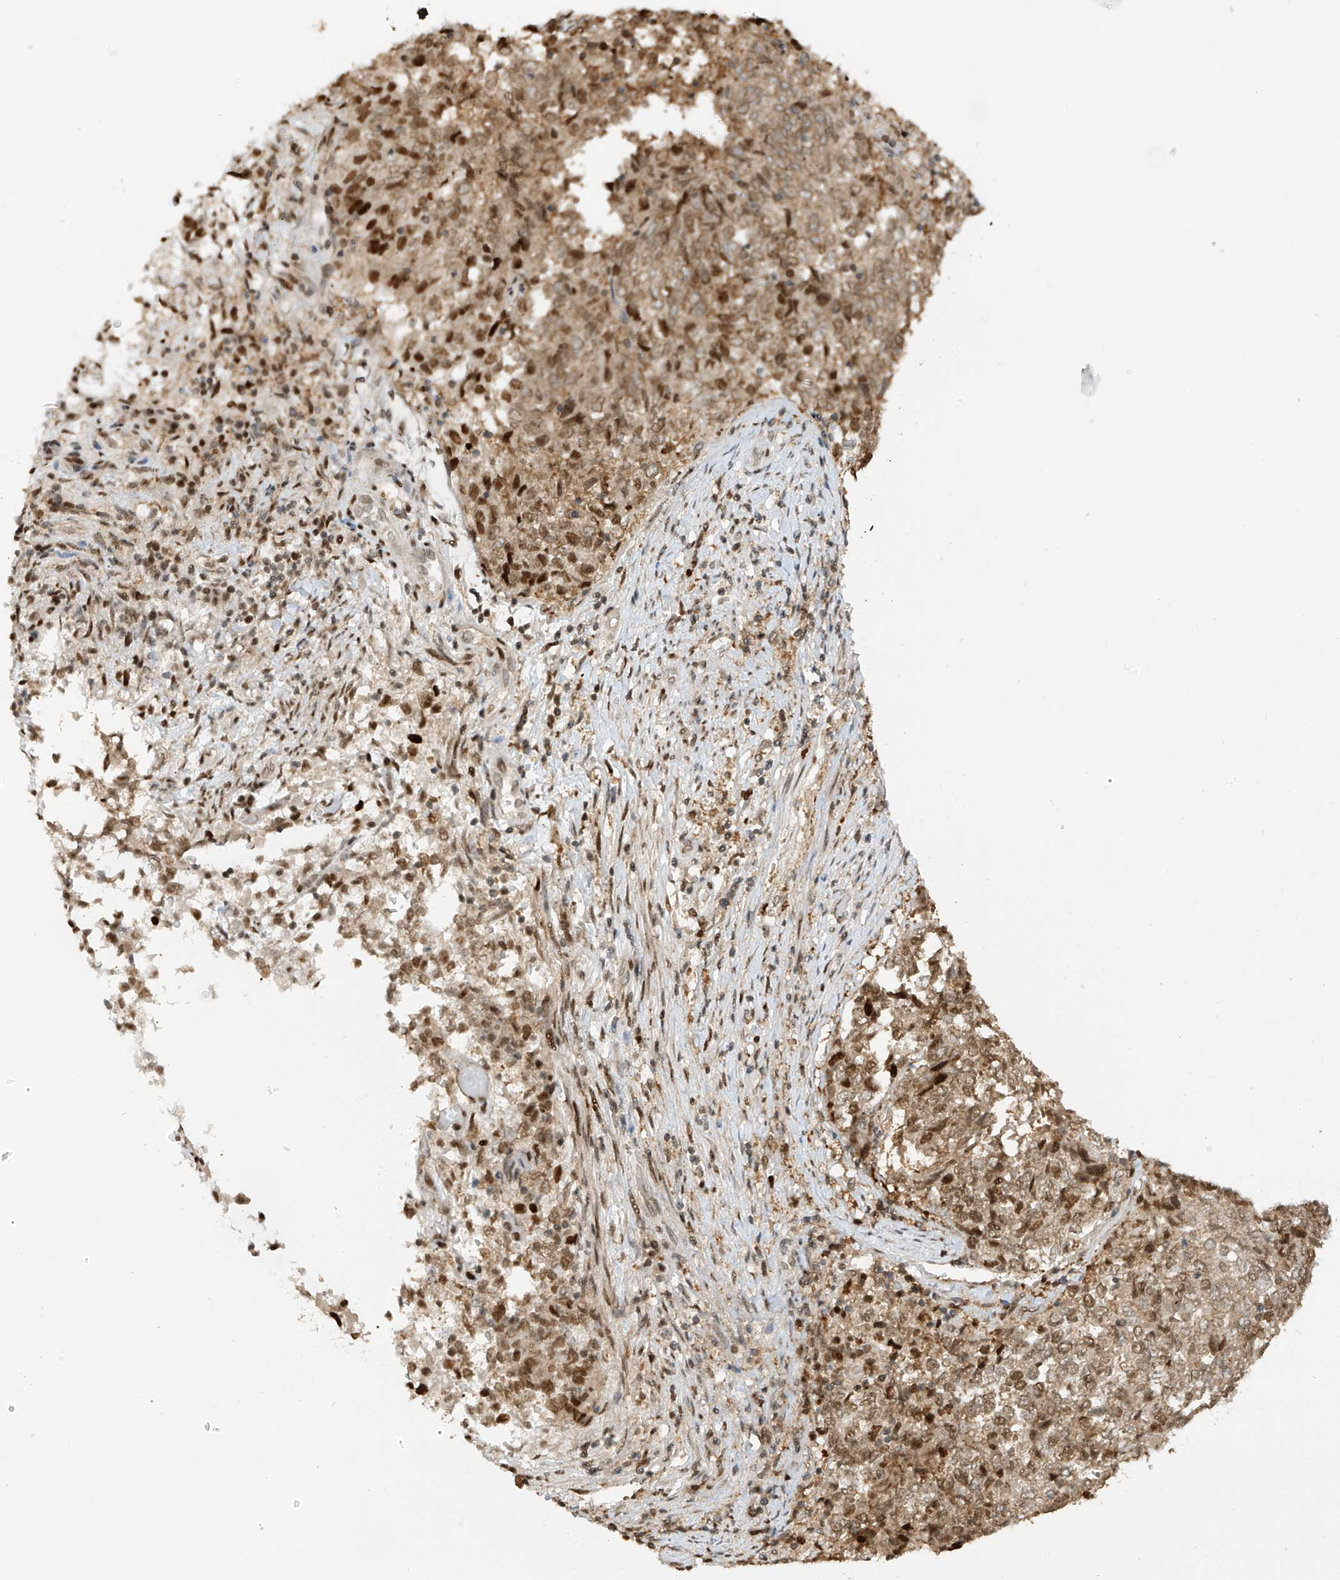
{"staining": {"intensity": "moderate", "quantity": ">75%", "location": "nuclear"}, "tissue": "endometrial cancer", "cell_type": "Tumor cells", "image_type": "cancer", "snomed": [{"axis": "morphology", "description": "Adenocarcinoma, NOS"}, {"axis": "topography", "description": "Endometrium"}], "caption": "There is medium levels of moderate nuclear positivity in tumor cells of adenocarcinoma (endometrial), as demonstrated by immunohistochemical staining (brown color).", "gene": "KPNB1", "patient": {"sex": "female", "age": 80}}